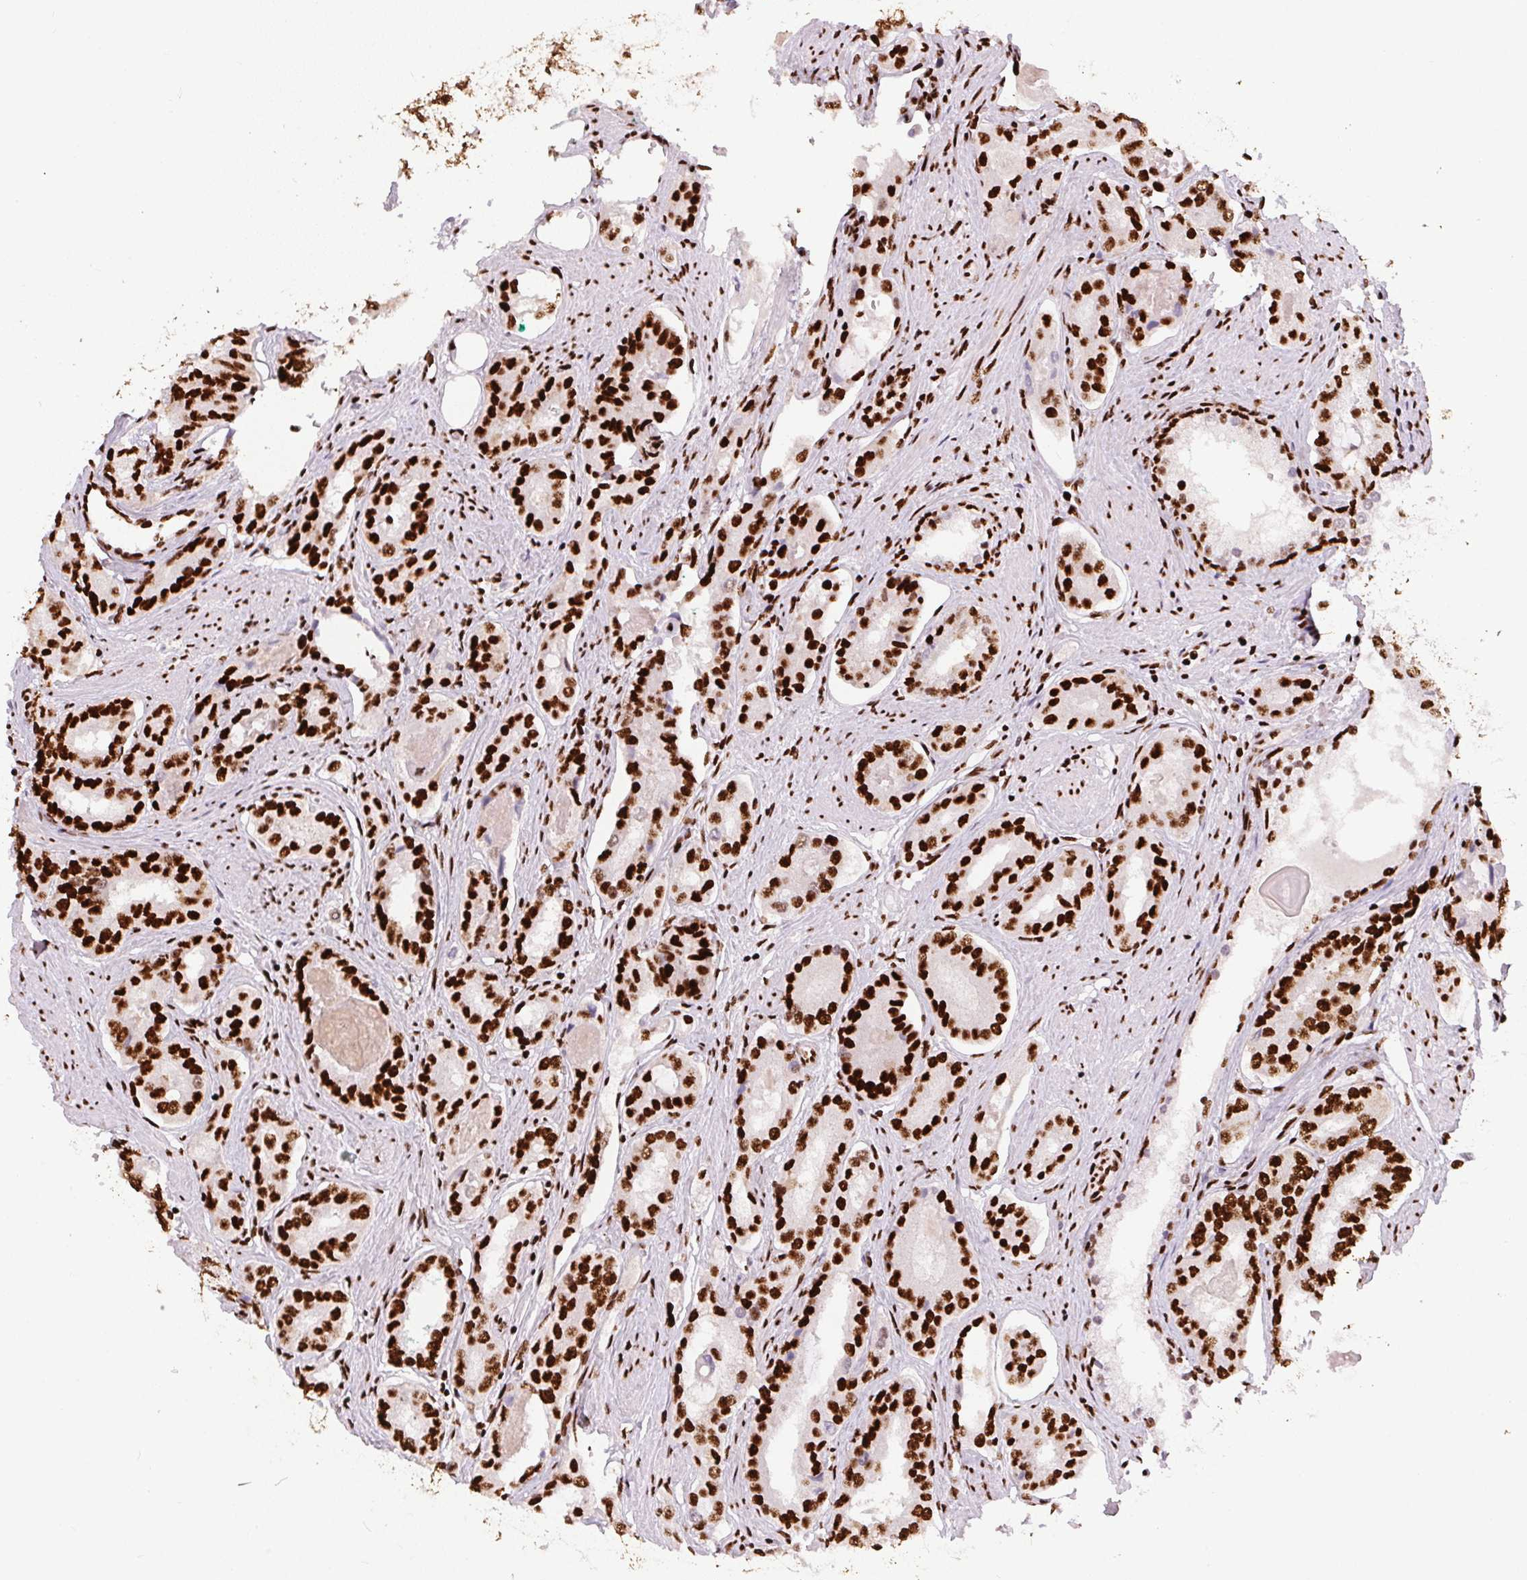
{"staining": {"intensity": "strong", "quantity": ">75%", "location": "nuclear"}, "tissue": "prostate cancer", "cell_type": "Tumor cells", "image_type": "cancer", "snomed": [{"axis": "morphology", "description": "Adenocarcinoma, High grade"}, {"axis": "topography", "description": "Prostate"}], "caption": "Human high-grade adenocarcinoma (prostate) stained with a protein marker demonstrates strong staining in tumor cells.", "gene": "PAGE3", "patient": {"sex": "male", "age": 63}}